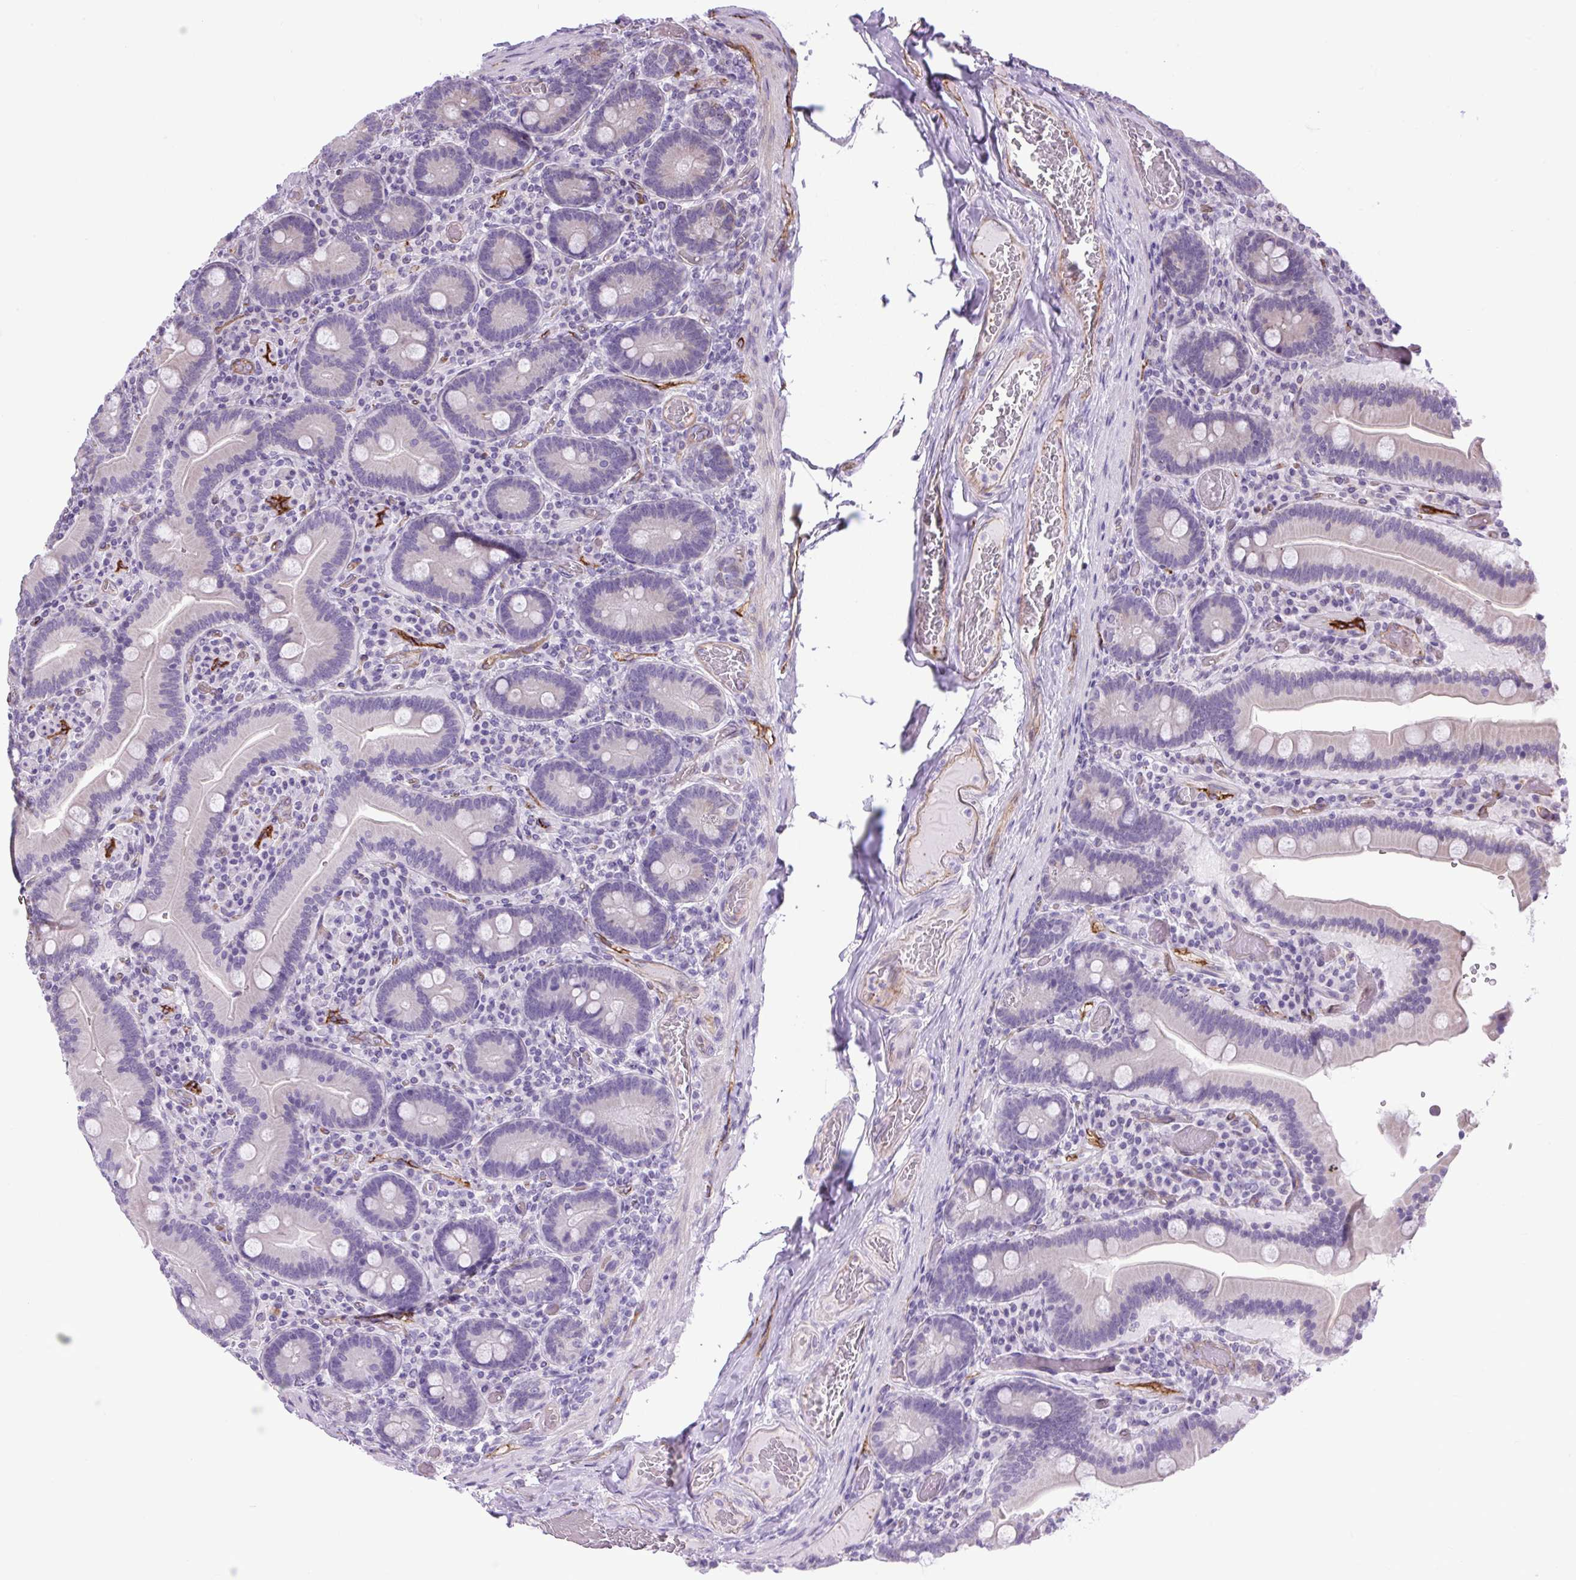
{"staining": {"intensity": "negative", "quantity": "none", "location": "none"}, "tissue": "duodenum", "cell_type": "Glandular cells", "image_type": "normal", "snomed": [{"axis": "morphology", "description": "Normal tissue, NOS"}, {"axis": "topography", "description": "Duodenum"}], "caption": "Immunohistochemistry image of normal duodenum: duodenum stained with DAB displays no significant protein staining in glandular cells.", "gene": "RNASE10", "patient": {"sex": "female", "age": 62}}